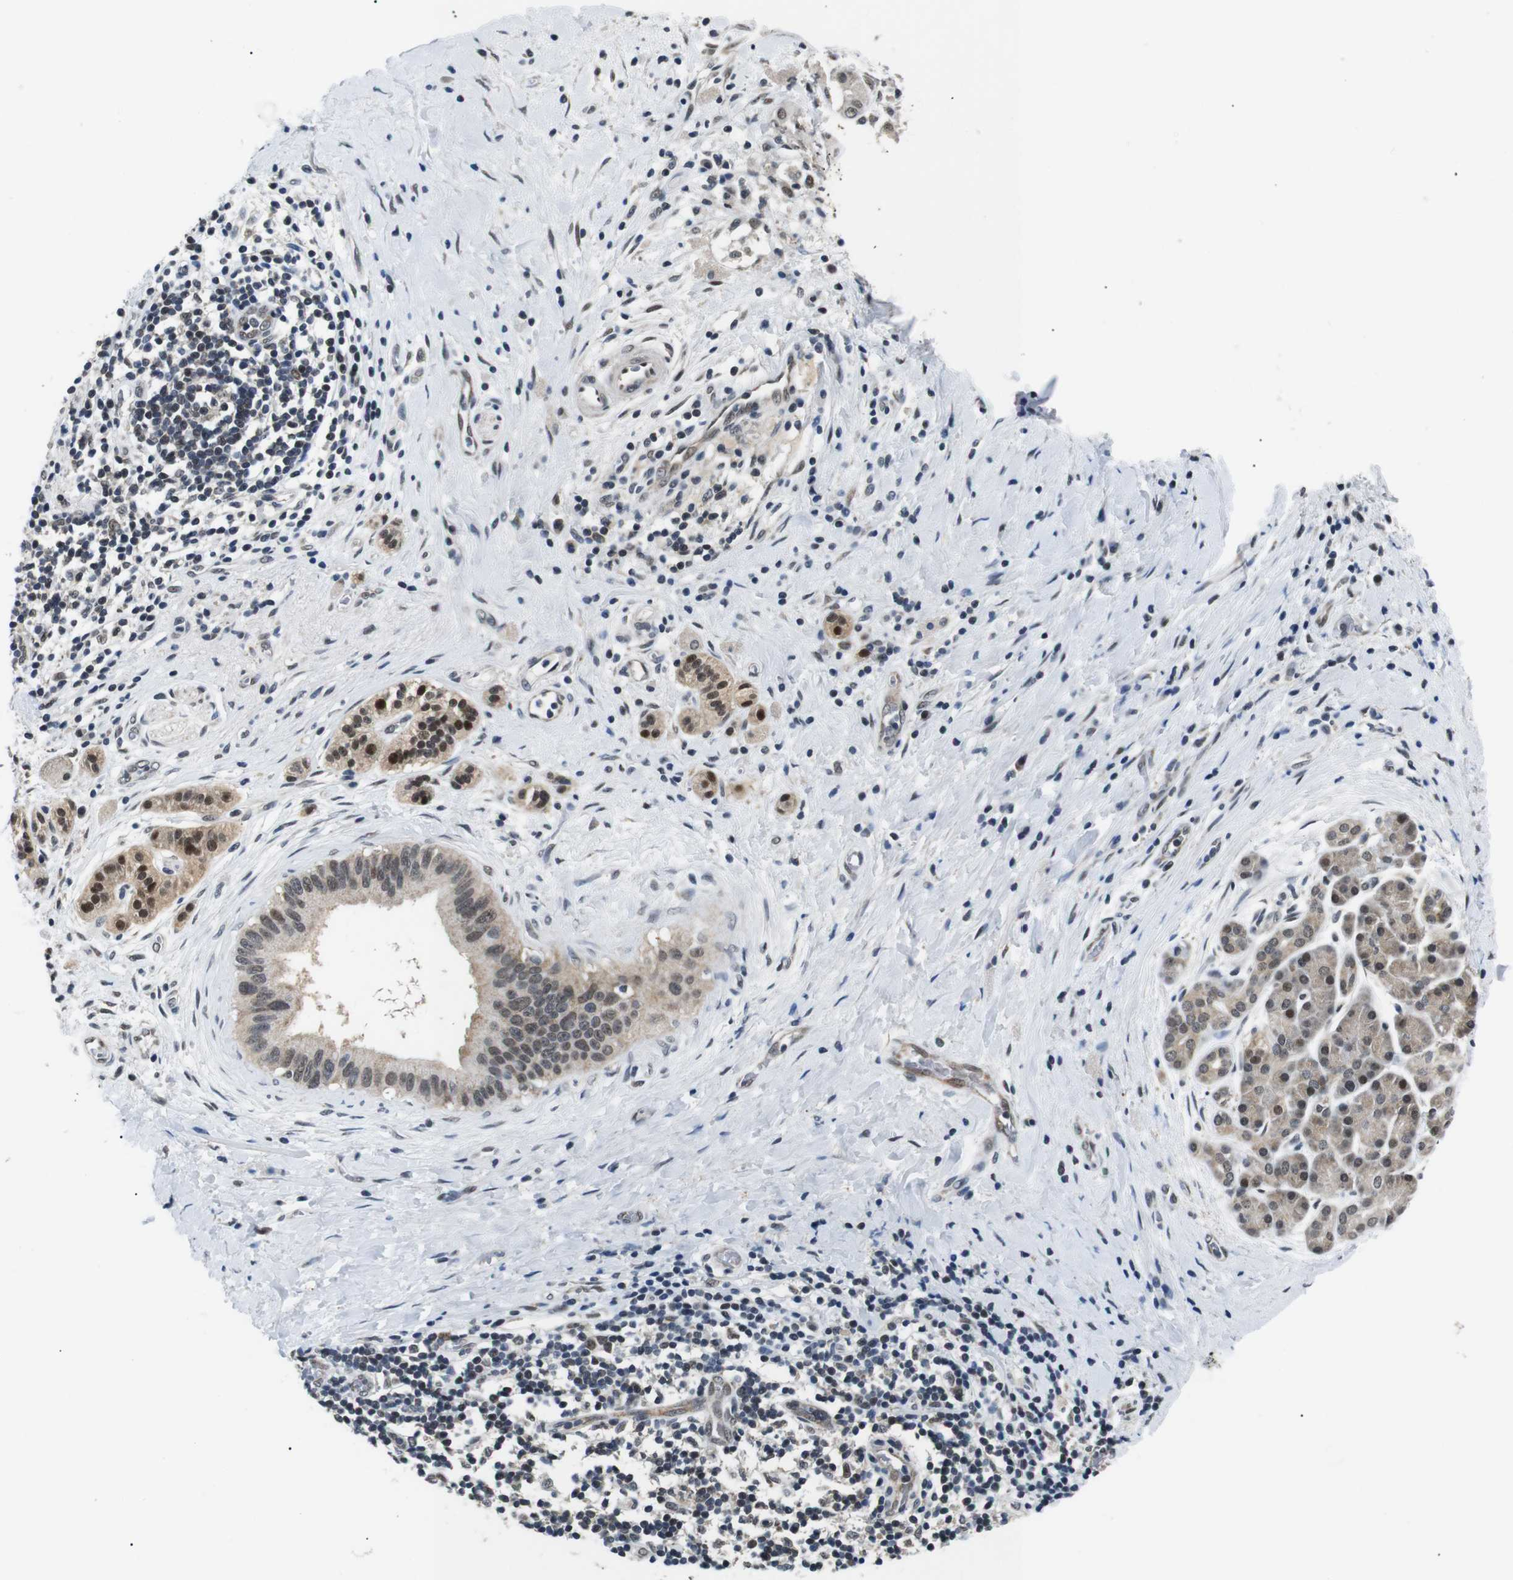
{"staining": {"intensity": "strong", "quantity": "25%-75%", "location": "cytoplasmic/membranous,nuclear"}, "tissue": "pancreatic cancer", "cell_type": "Tumor cells", "image_type": "cancer", "snomed": [{"axis": "morphology", "description": "Adenocarcinoma, NOS"}, {"axis": "topography", "description": "Pancreas"}], "caption": "This is a photomicrograph of IHC staining of pancreatic adenocarcinoma, which shows strong positivity in the cytoplasmic/membranous and nuclear of tumor cells.", "gene": "SKP1", "patient": {"sex": "male", "age": 55}}